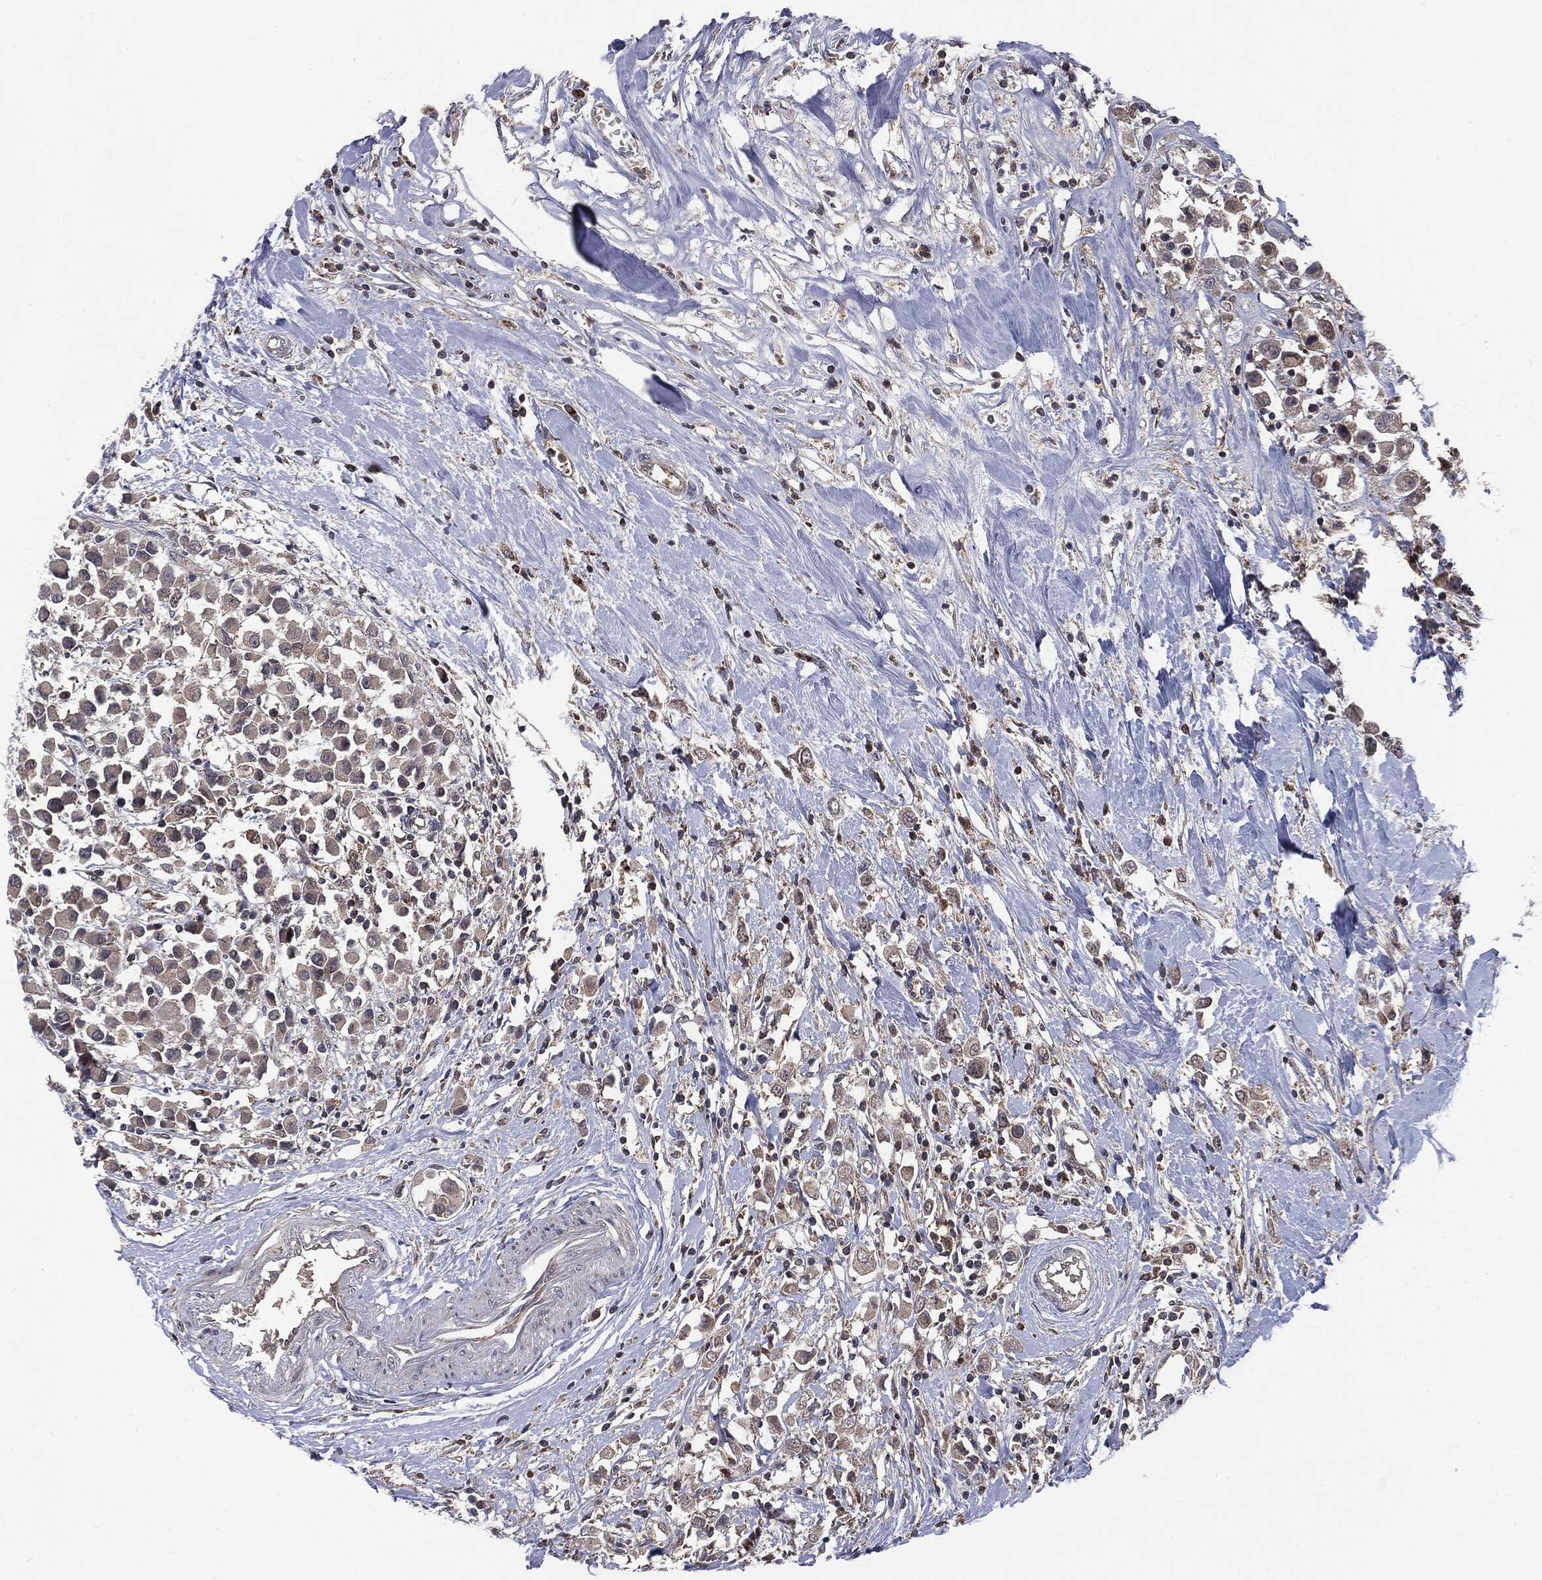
{"staining": {"intensity": "negative", "quantity": "none", "location": "none"}, "tissue": "breast cancer", "cell_type": "Tumor cells", "image_type": "cancer", "snomed": [{"axis": "morphology", "description": "Duct carcinoma"}, {"axis": "topography", "description": "Breast"}], "caption": "Tumor cells are negative for protein expression in human breast cancer (infiltrating ductal carcinoma). (Brightfield microscopy of DAB IHC at high magnification).", "gene": "PTPA", "patient": {"sex": "female", "age": 61}}